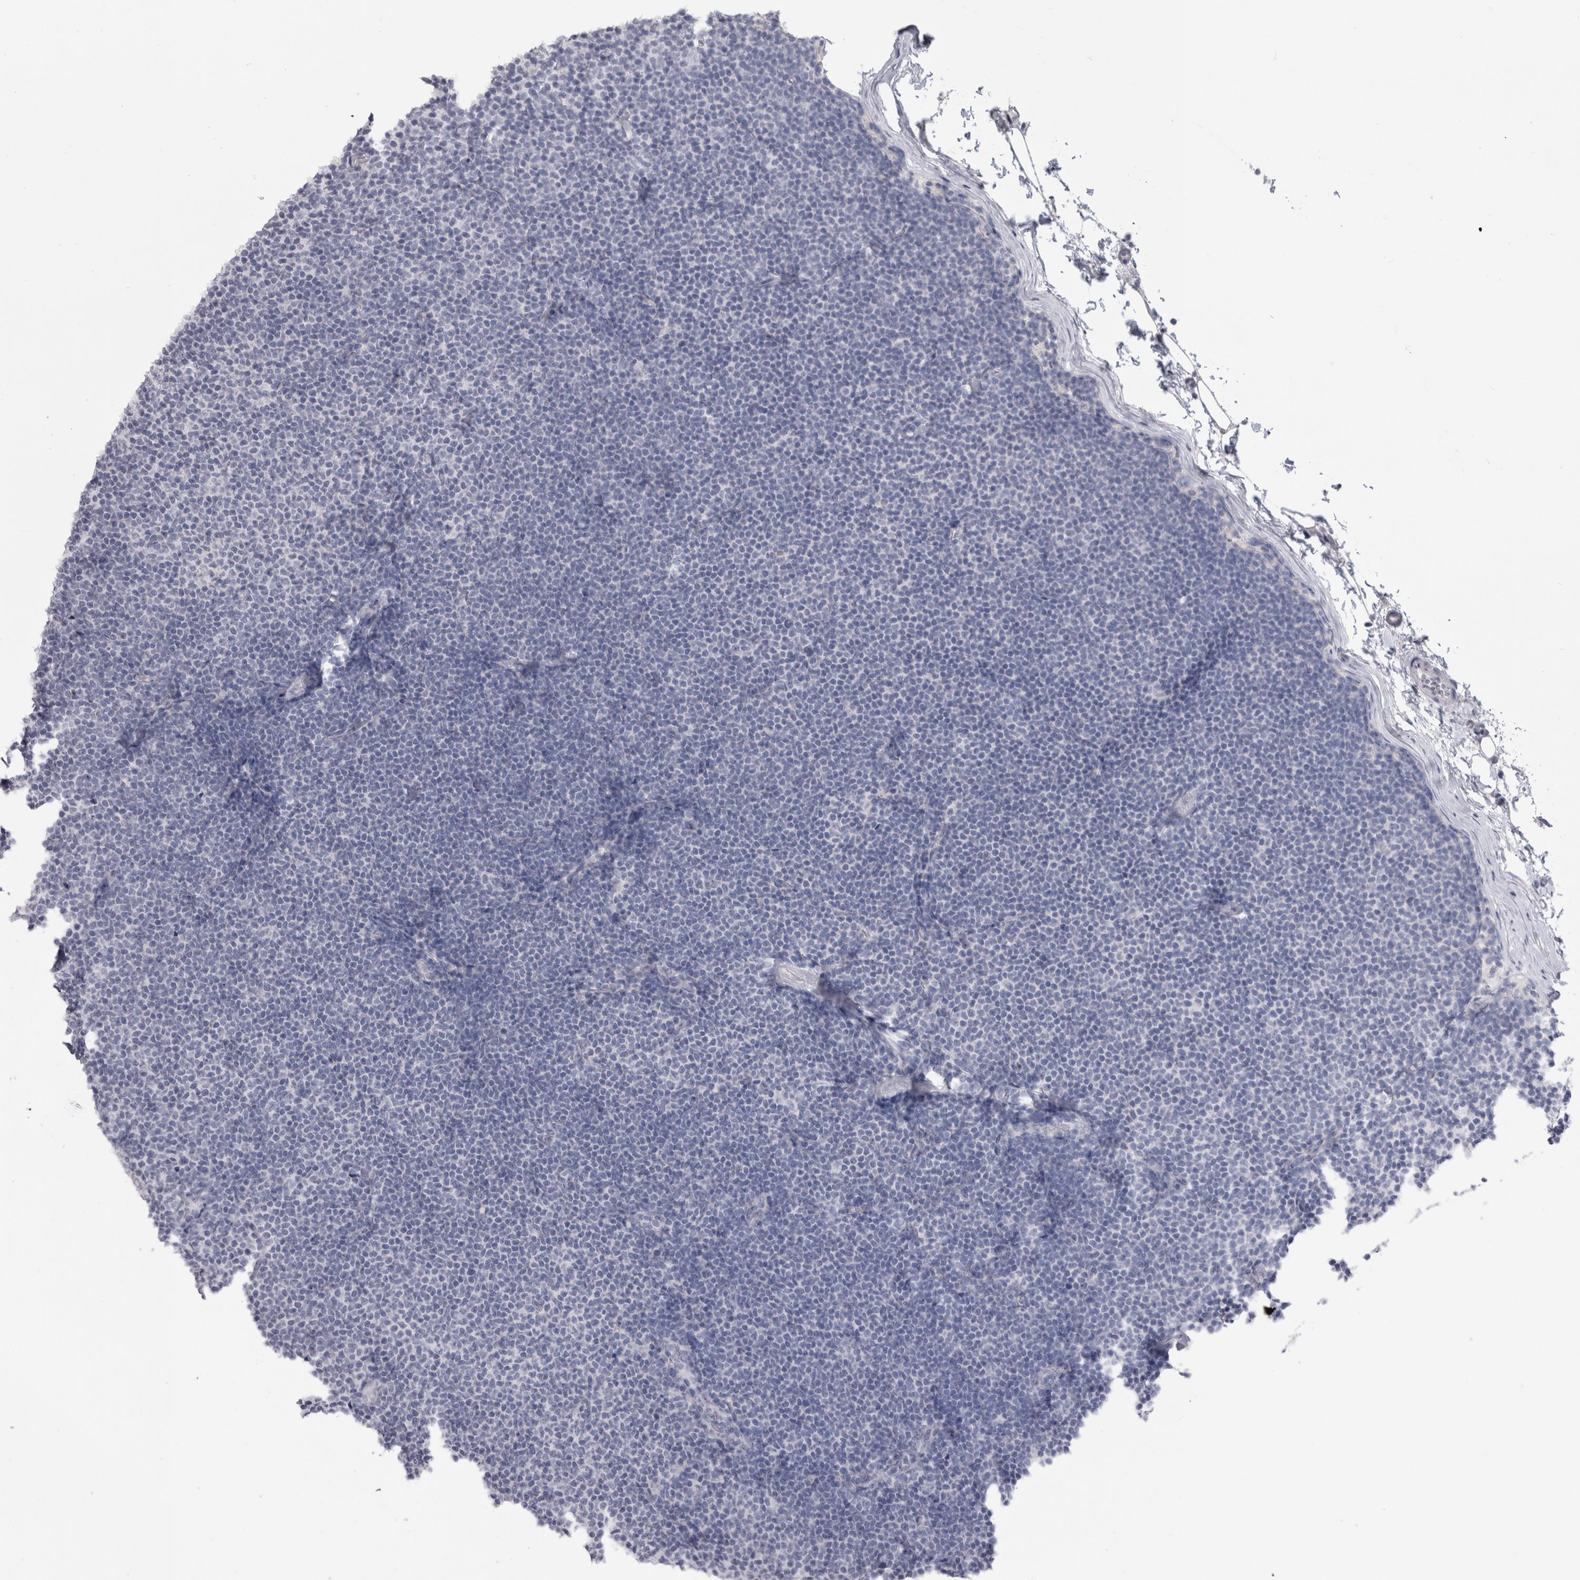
{"staining": {"intensity": "negative", "quantity": "none", "location": "none"}, "tissue": "lymphoma", "cell_type": "Tumor cells", "image_type": "cancer", "snomed": [{"axis": "morphology", "description": "Malignant lymphoma, non-Hodgkin's type, Low grade"}, {"axis": "topography", "description": "Lymph node"}], "caption": "Low-grade malignant lymphoma, non-Hodgkin's type stained for a protein using IHC displays no positivity tumor cells.", "gene": "MSMB", "patient": {"sex": "female", "age": 53}}